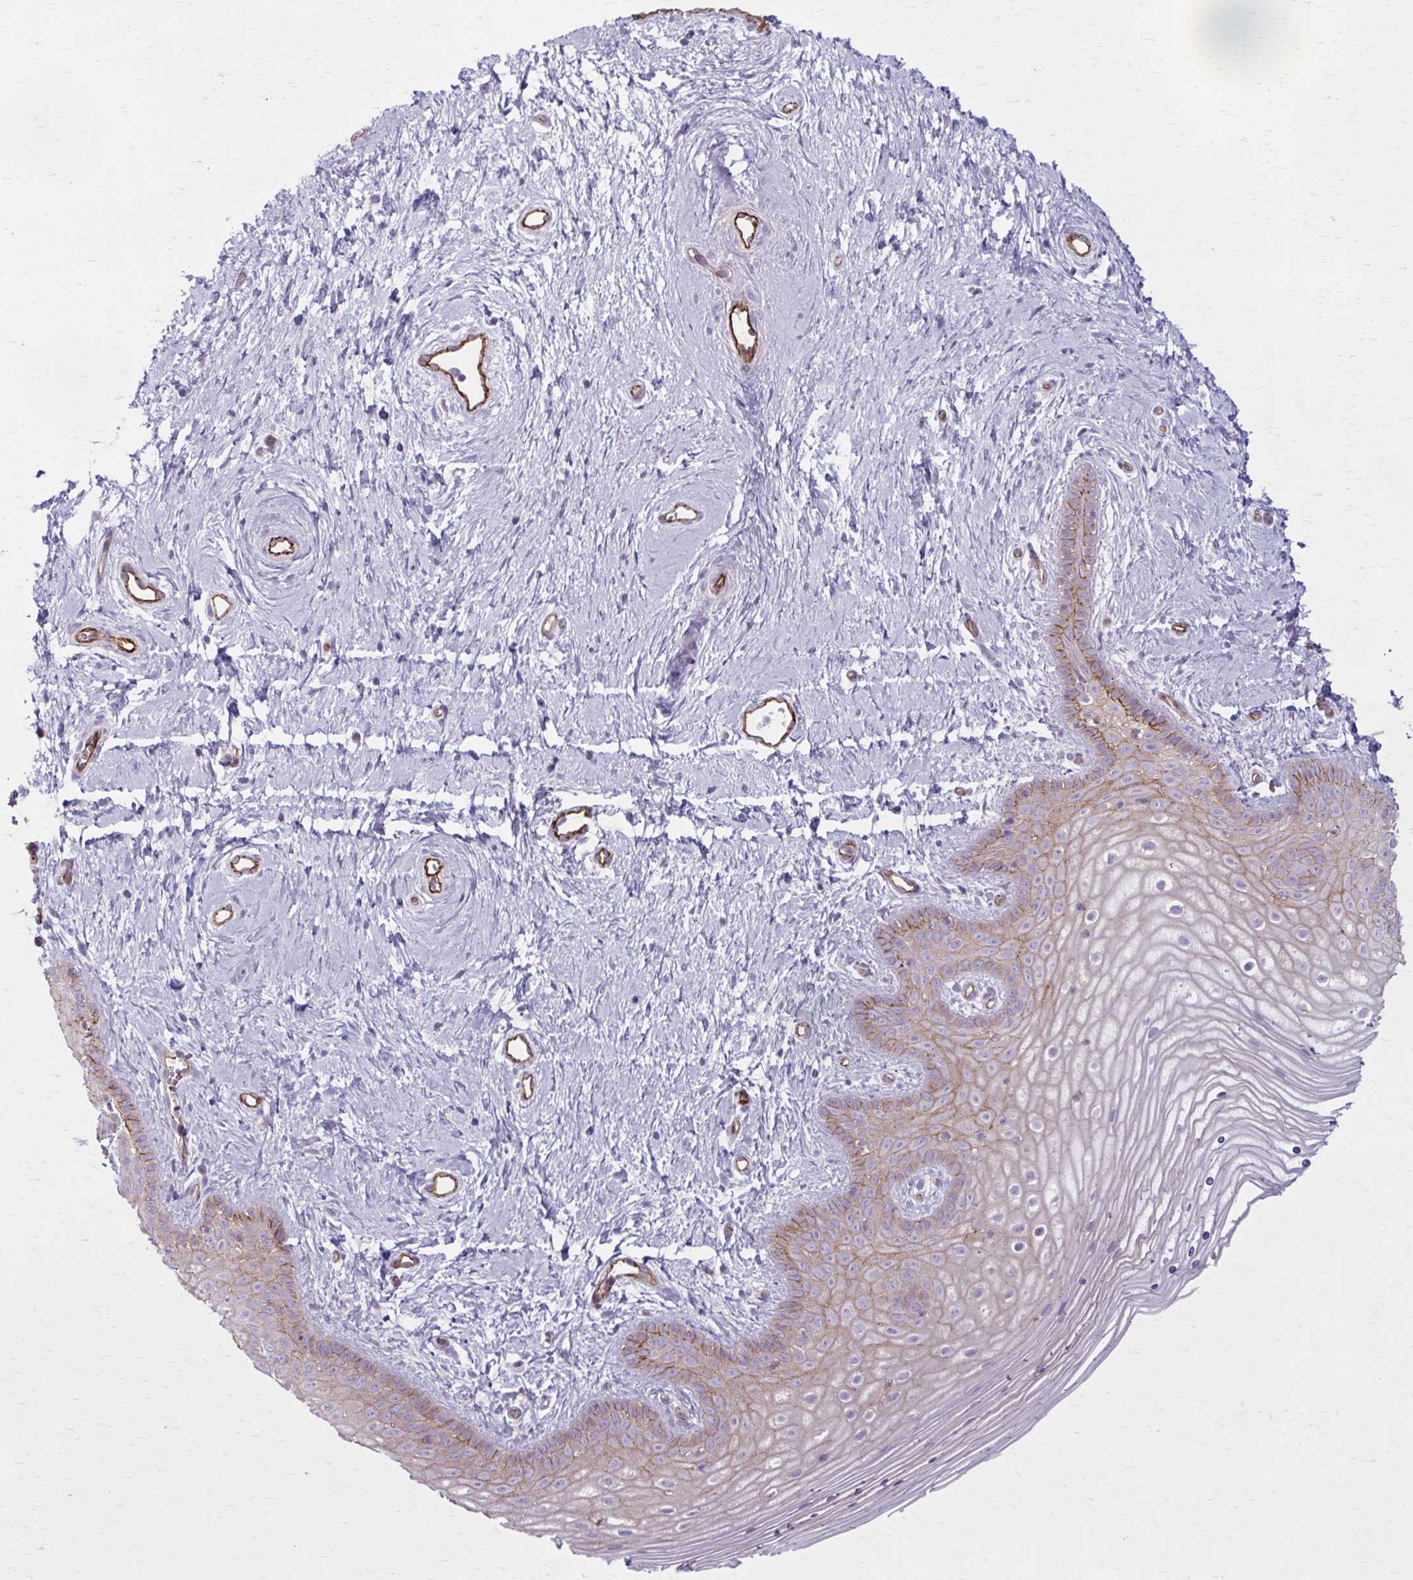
{"staining": {"intensity": "moderate", "quantity": "25%-75%", "location": "cytoplasmic/membranous"}, "tissue": "vagina", "cell_type": "Squamous epithelial cells", "image_type": "normal", "snomed": [{"axis": "morphology", "description": "Normal tissue, NOS"}, {"axis": "topography", "description": "Vagina"}], "caption": "Squamous epithelial cells display medium levels of moderate cytoplasmic/membranous expression in approximately 25%-75% of cells in normal vagina. The staining was performed using DAB, with brown indicating positive protein expression. Nuclei are stained blue with hematoxylin.", "gene": "ZDHHC7", "patient": {"sex": "female", "age": 38}}